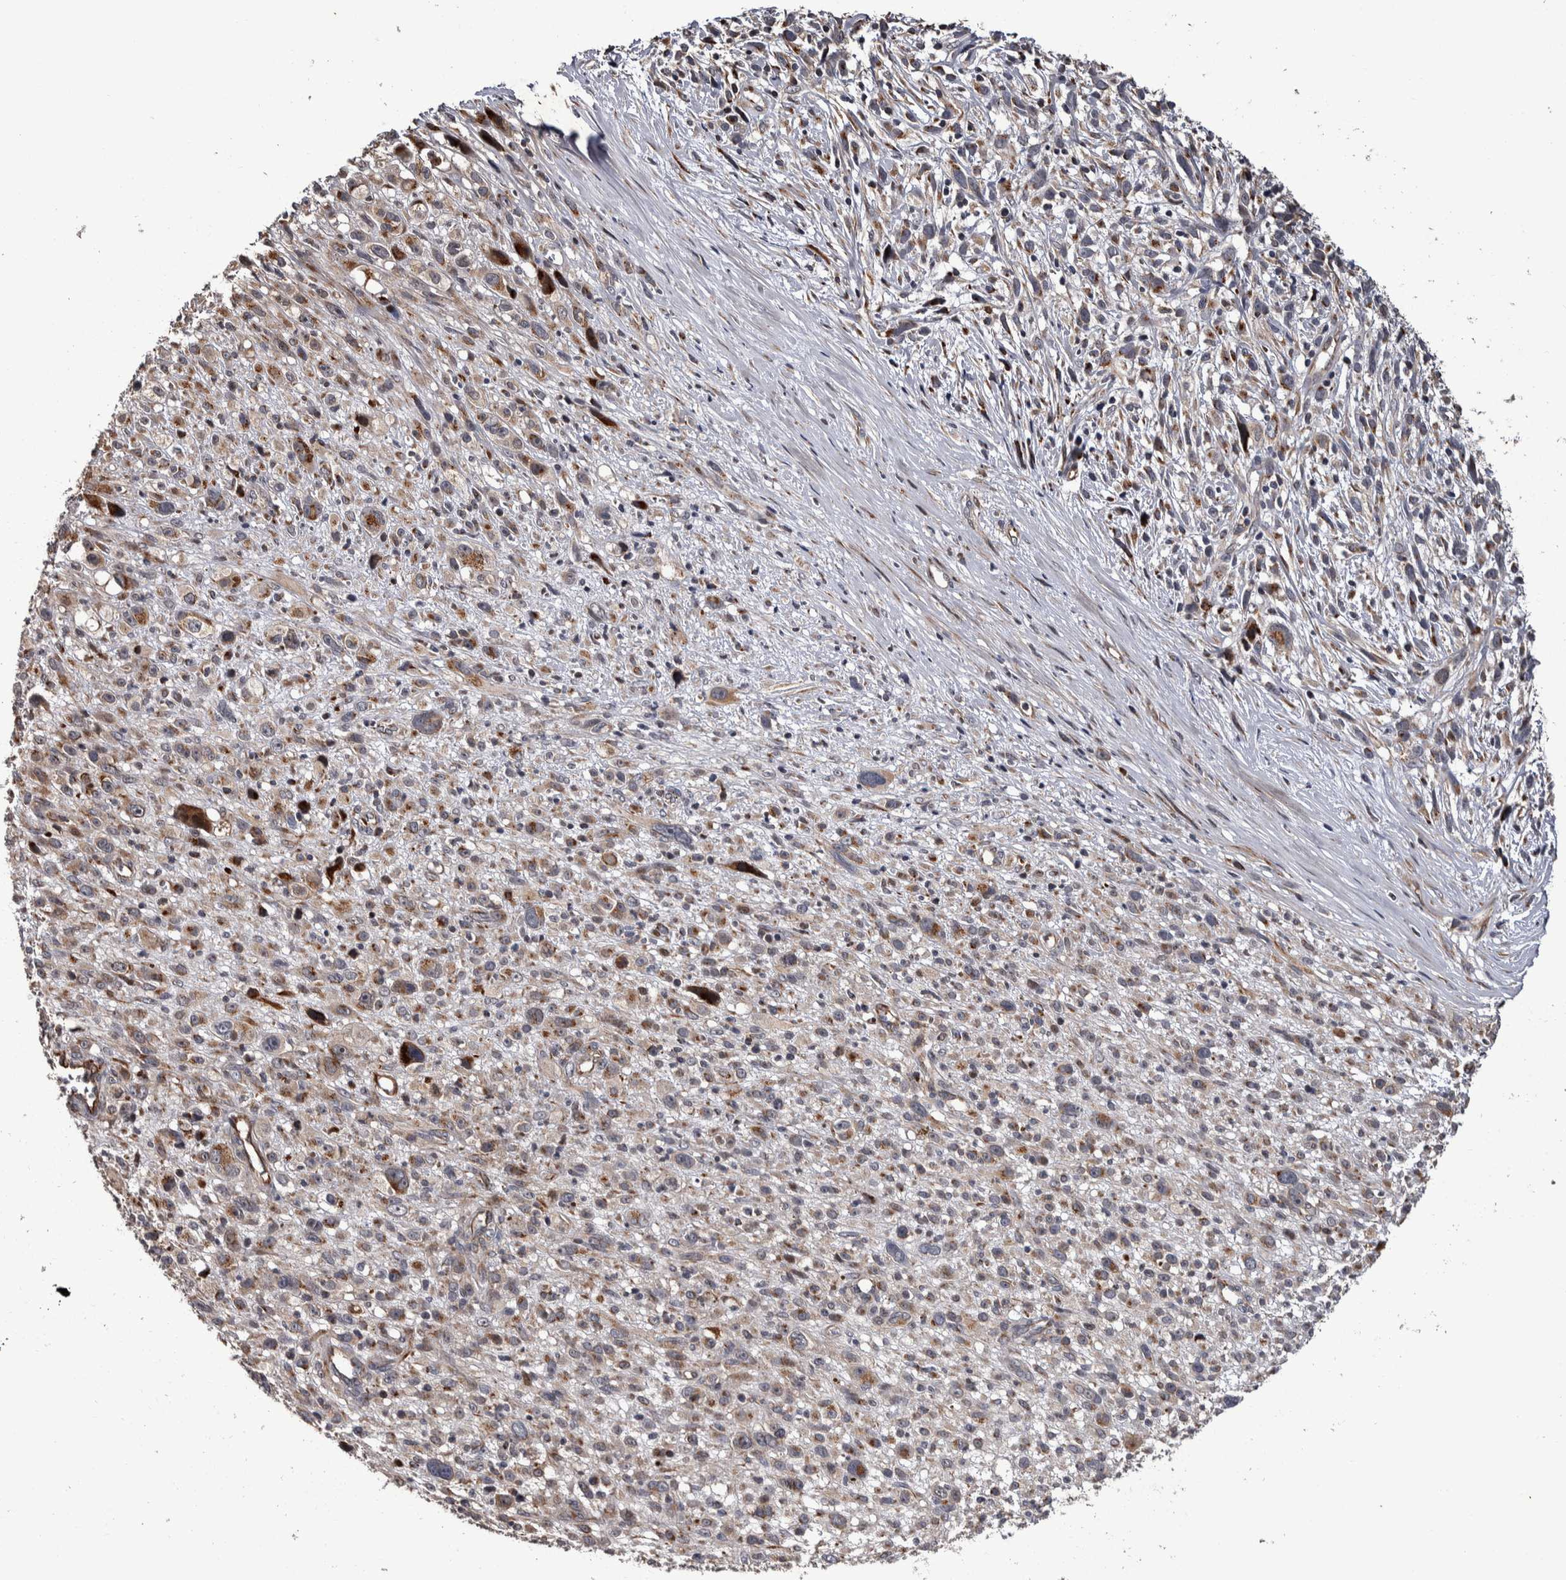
{"staining": {"intensity": "moderate", "quantity": "25%-75%", "location": "cytoplasmic/membranous"}, "tissue": "melanoma", "cell_type": "Tumor cells", "image_type": "cancer", "snomed": [{"axis": "morphology", "description": "Malignant melanoma, NOS"}, {"axis": "topography", "description": "Skin"}], "caption": "IHC (DAB) staining of human melanoma exhibits moderate cytoplasmic/membranous protein staining in approximately 25%-75% of tumor cells.", "gene": "CANT1", "patient": {"sex": "female", "age": 55}}